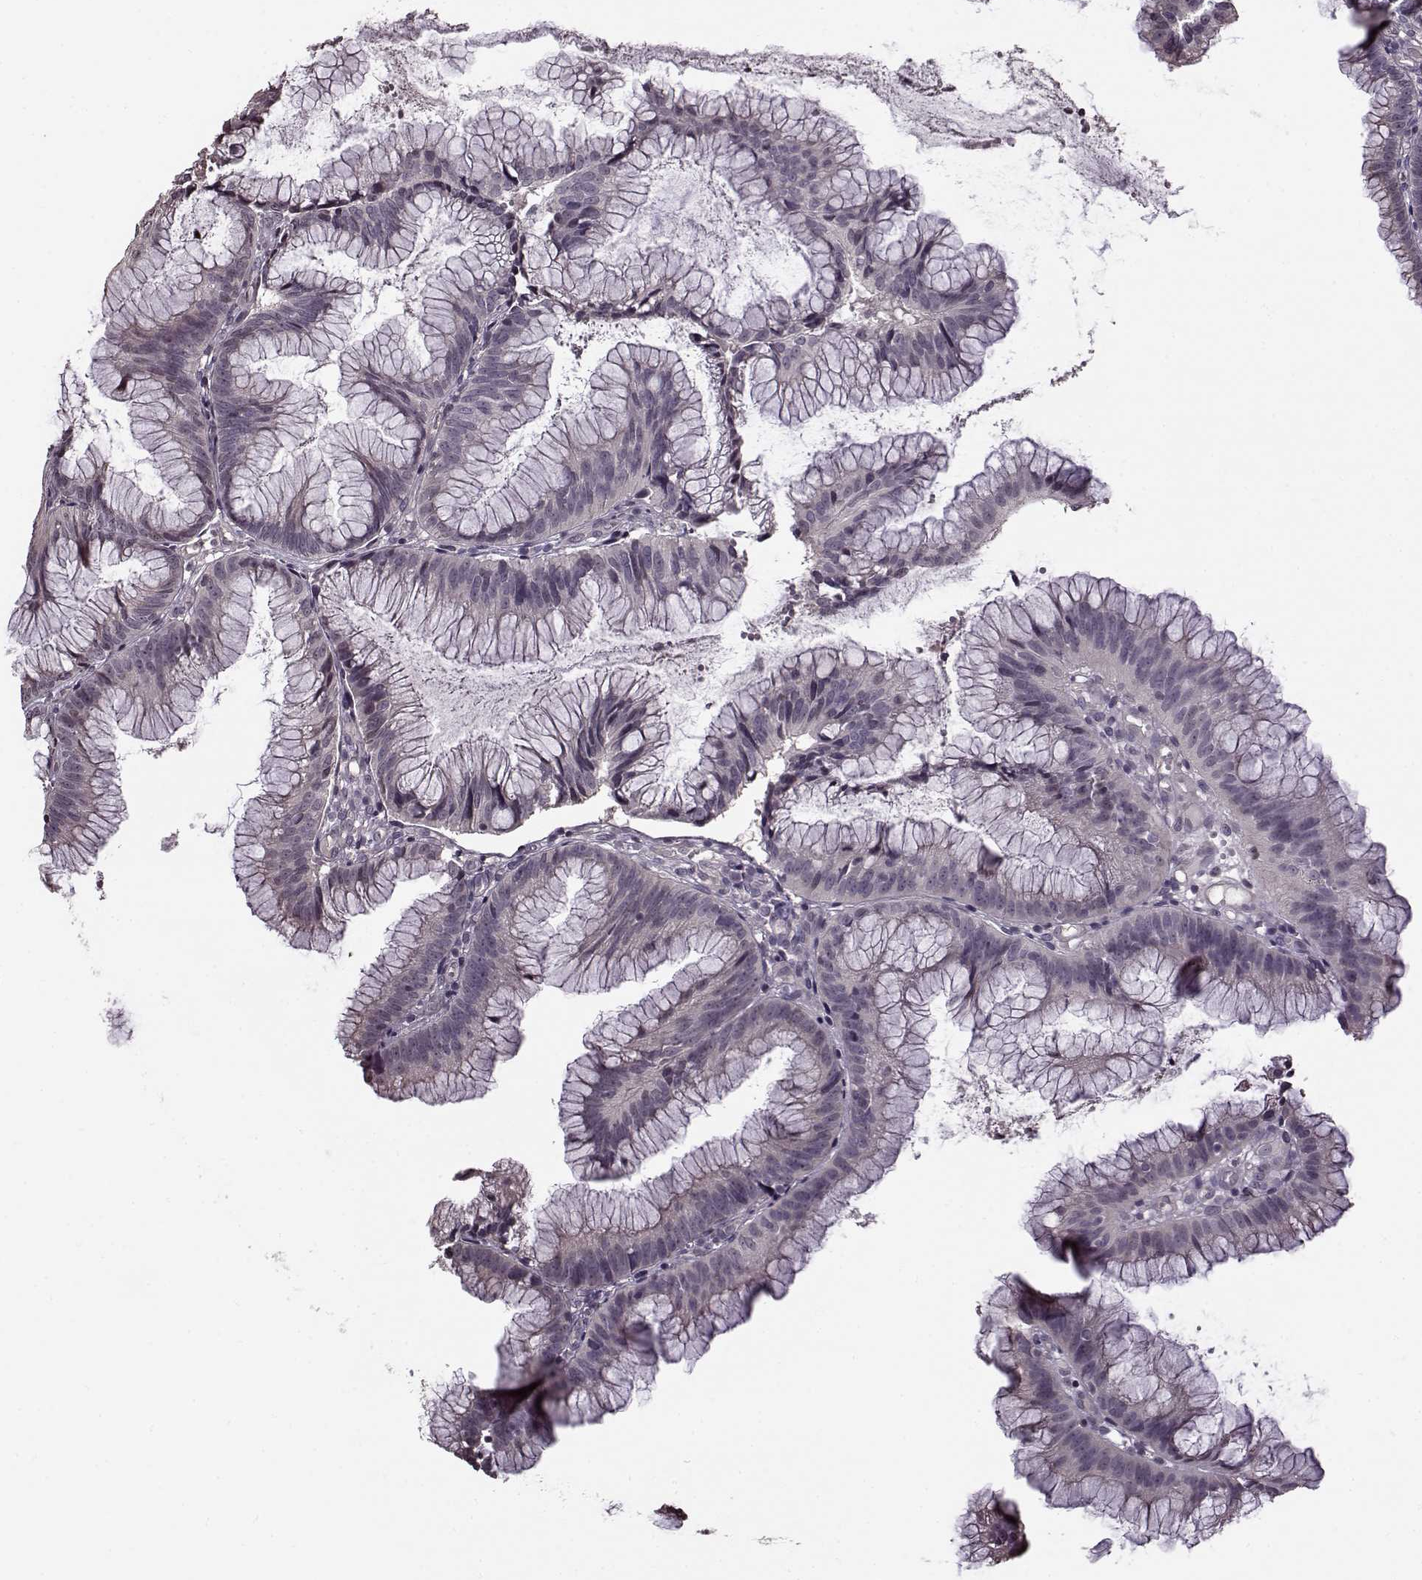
{"staining": {"intensity": "negative", "quantity": "none", "location": "none"}, "tissue": "colorectal cancer", "cell_type": "Tumor cells", "image_type": "cancer", "snomed": [{"axis": "morphology", "description": "Adenocarcinoma, NOS"}, {"axis": "topography", "description": "Colon"}], "caption": "Tumor cells are negative for protein expression in human colorectal cancer.", "gene": "FSHB", "patient": {"sex": "female", "age": 78}}